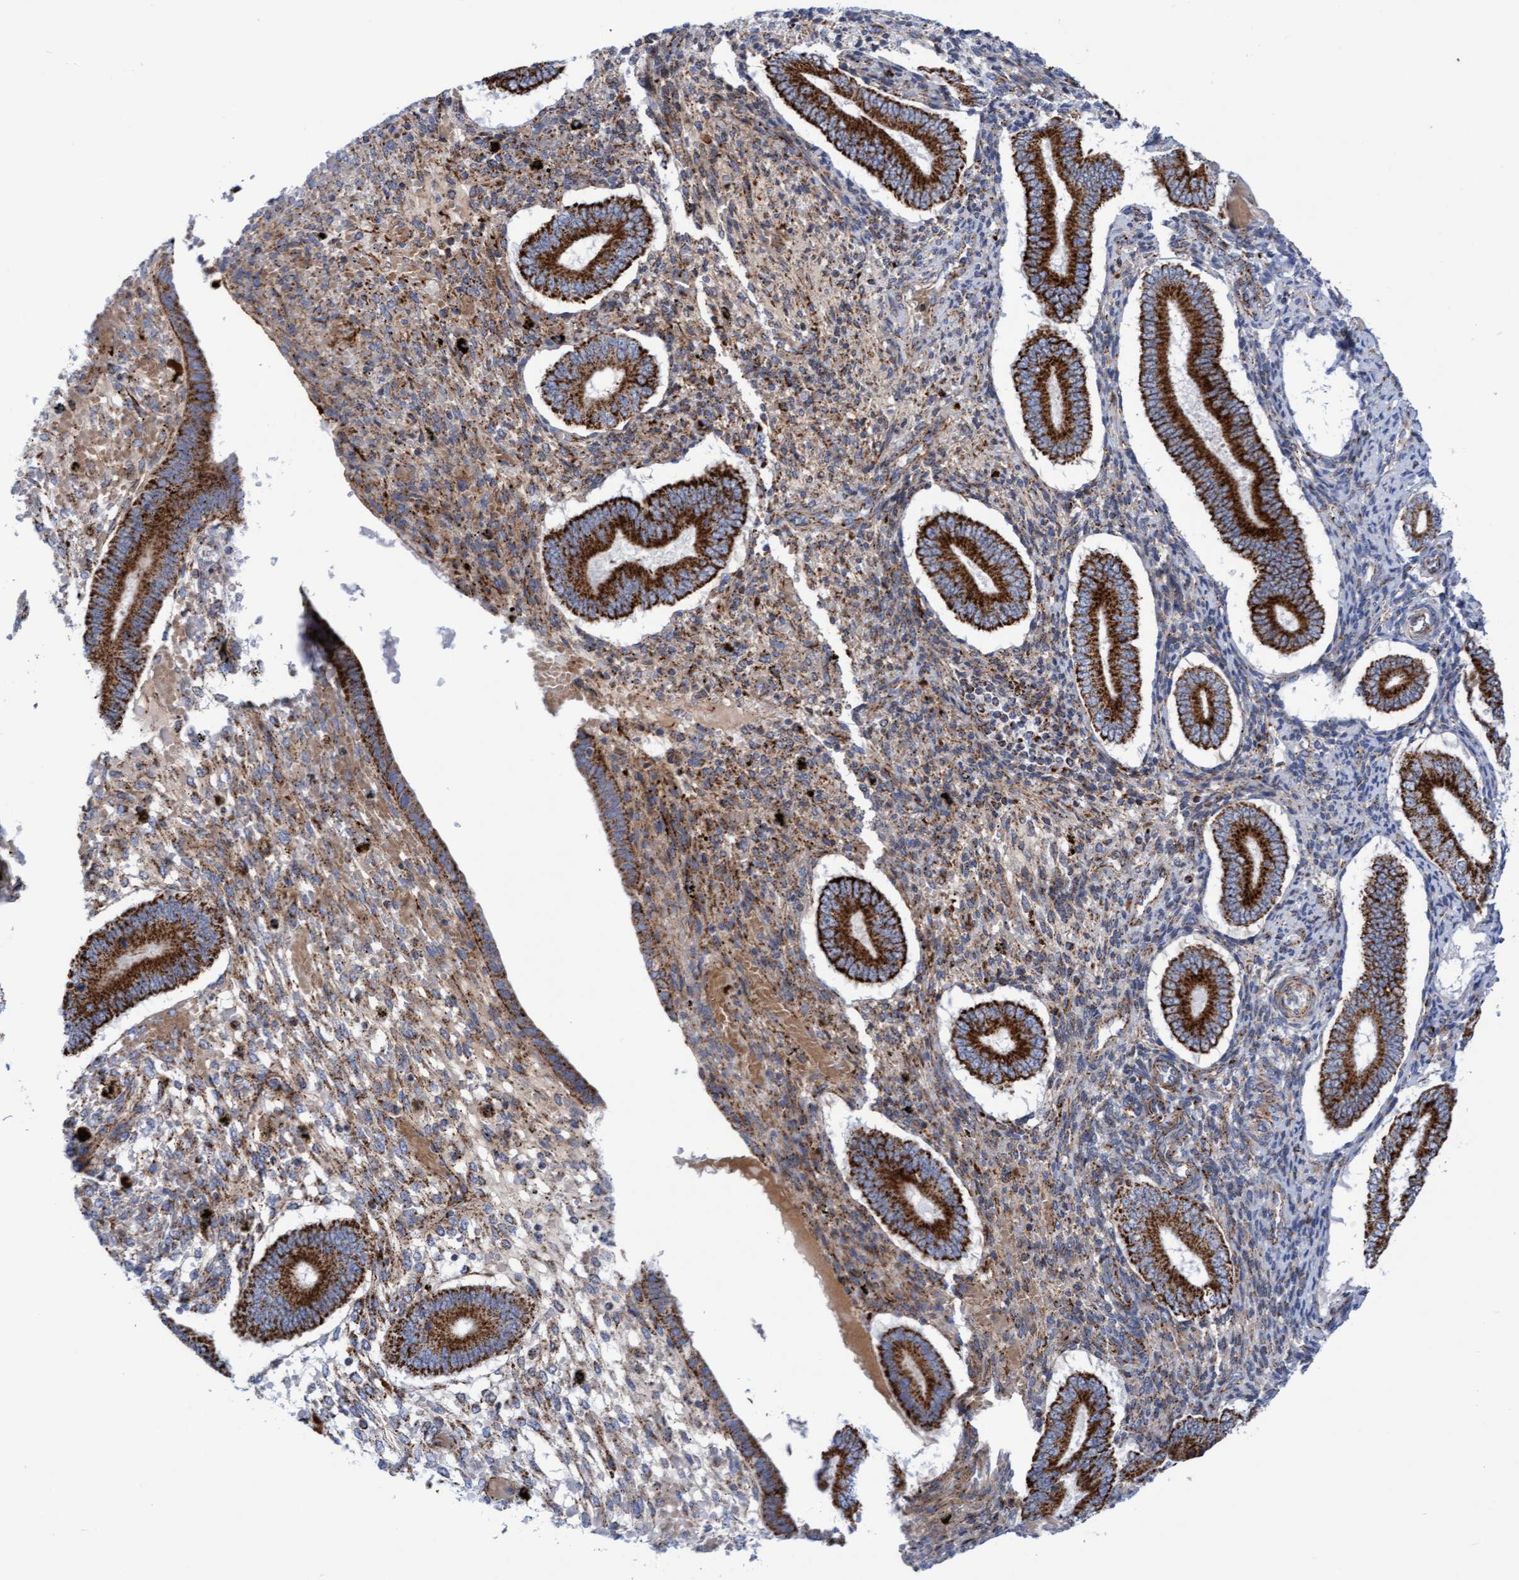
{"staining": {"intensity": "moderate", "quantity": "<25%", "location": "cytoplasmic/membranous"}, "tissue": "endometrium", "cell_type": "Cells in endometrial stroma", "image_type": "normal", "snomed": [{"axis": "morphology", "description": "Normal tissue, NOS"}, {"axis": "topography", "description": "Endometrium"}], "caption": "The photomicrograph shows immunohistochemical staining of benign endometrium. There is moderate cytoplasmic/membranous expression is seen in about <25% of cells in endometrial stroma. (DAB (3,3'-diaminobenzidine) IHC with brightfield microscopy, high magnification).", "gene": "GGTA1", "patient": {"sex": "female", "age": 42}}